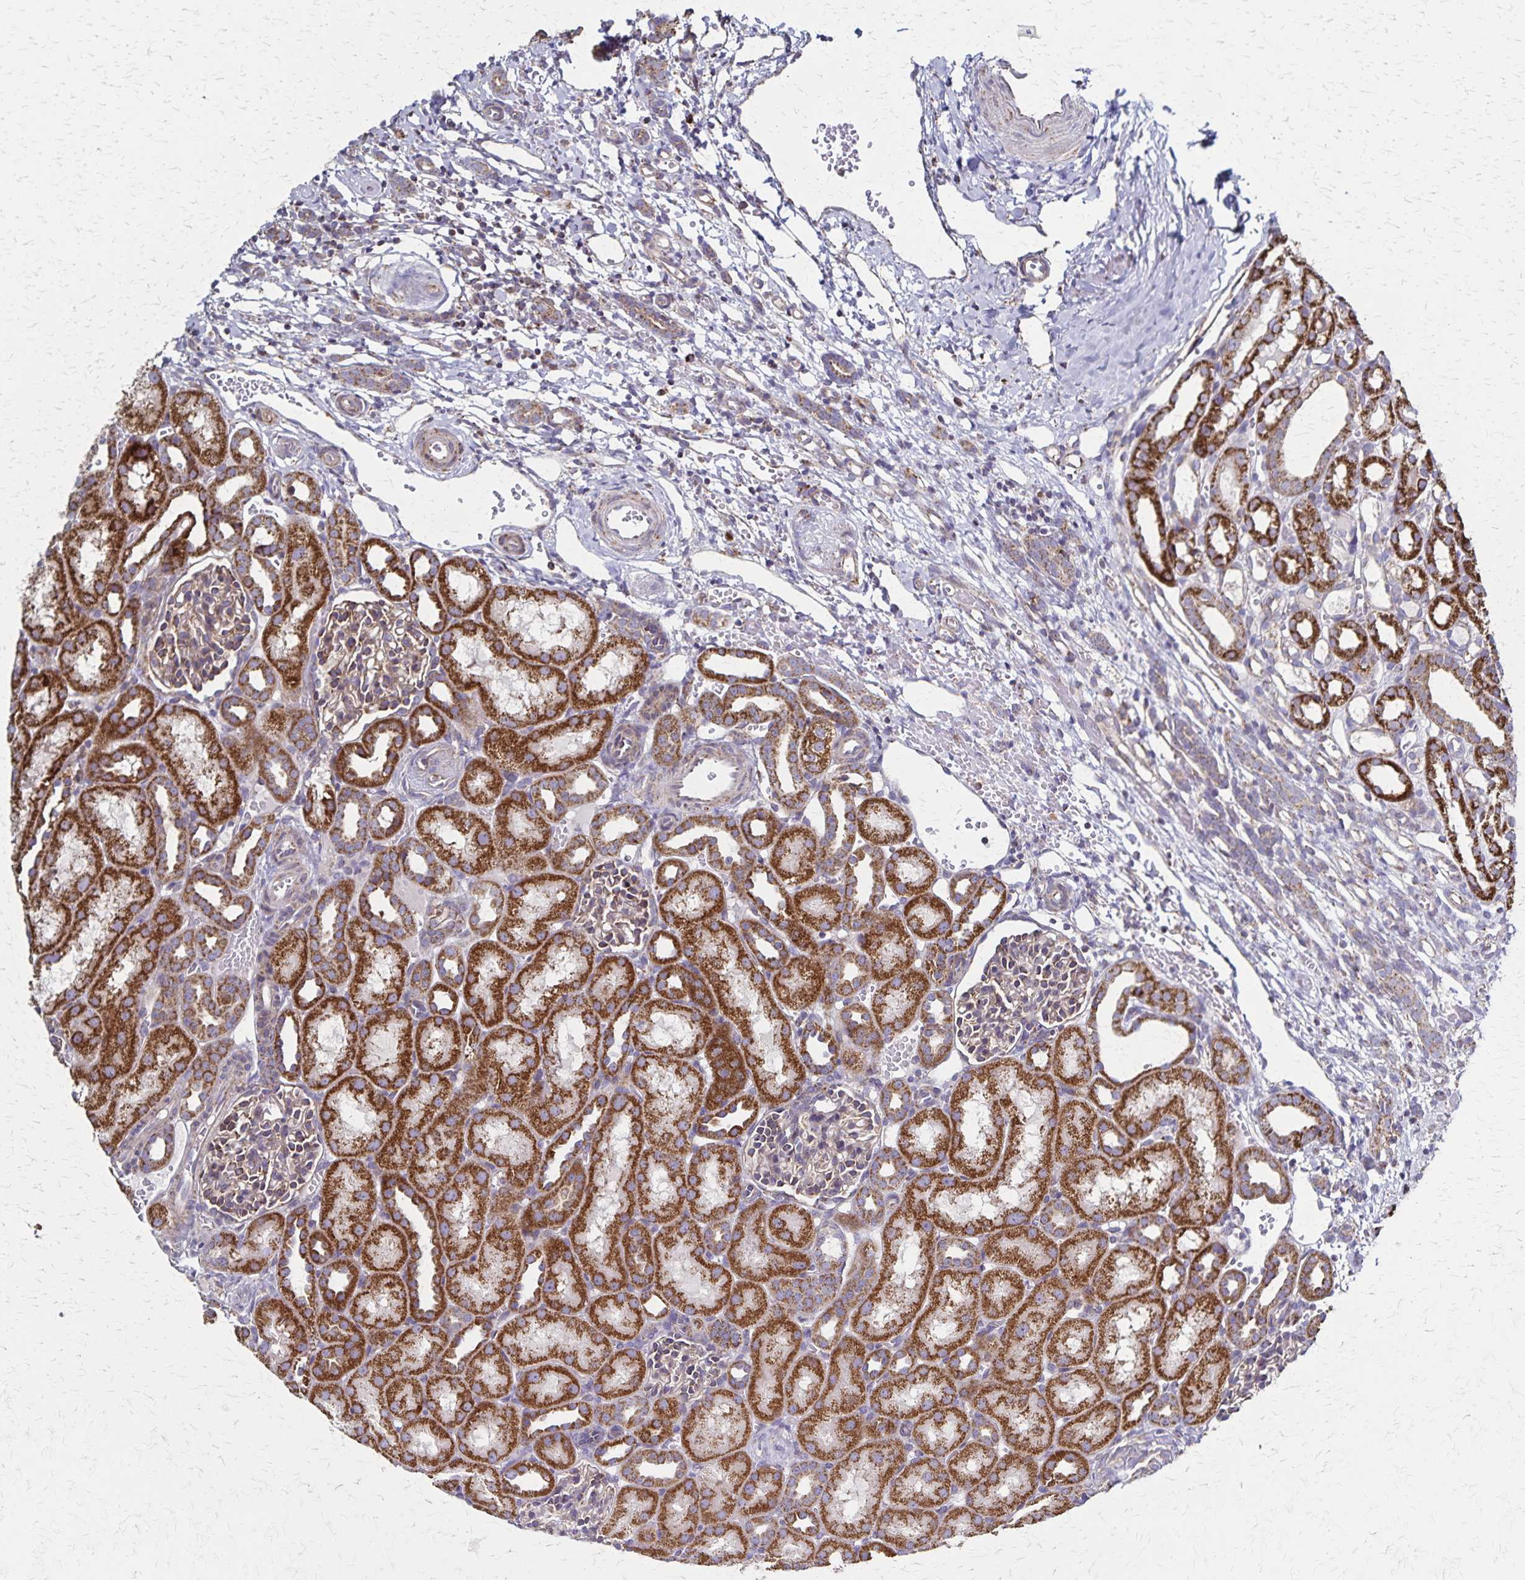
{"staining": {"intensity": "strong", "quantity": "<25%", "location": "cytoplasmic/membranous"}, "tissue": "kidney", "cell_type": "Cells in glomeruli", "image_type": "normal", "snomed": [{"axis": "morphology", "description": "Normal tissue, NOS"}, {"axis": "topography", "description": "Kidney"}], "caption": "A photomicrograph of kidney stained for a protein demonstrates strong cytoplasmic/membranous brown staining in cells in glomeruli.", "gene": "NFS1", "patient": {"sex": "male", "age": 1}}